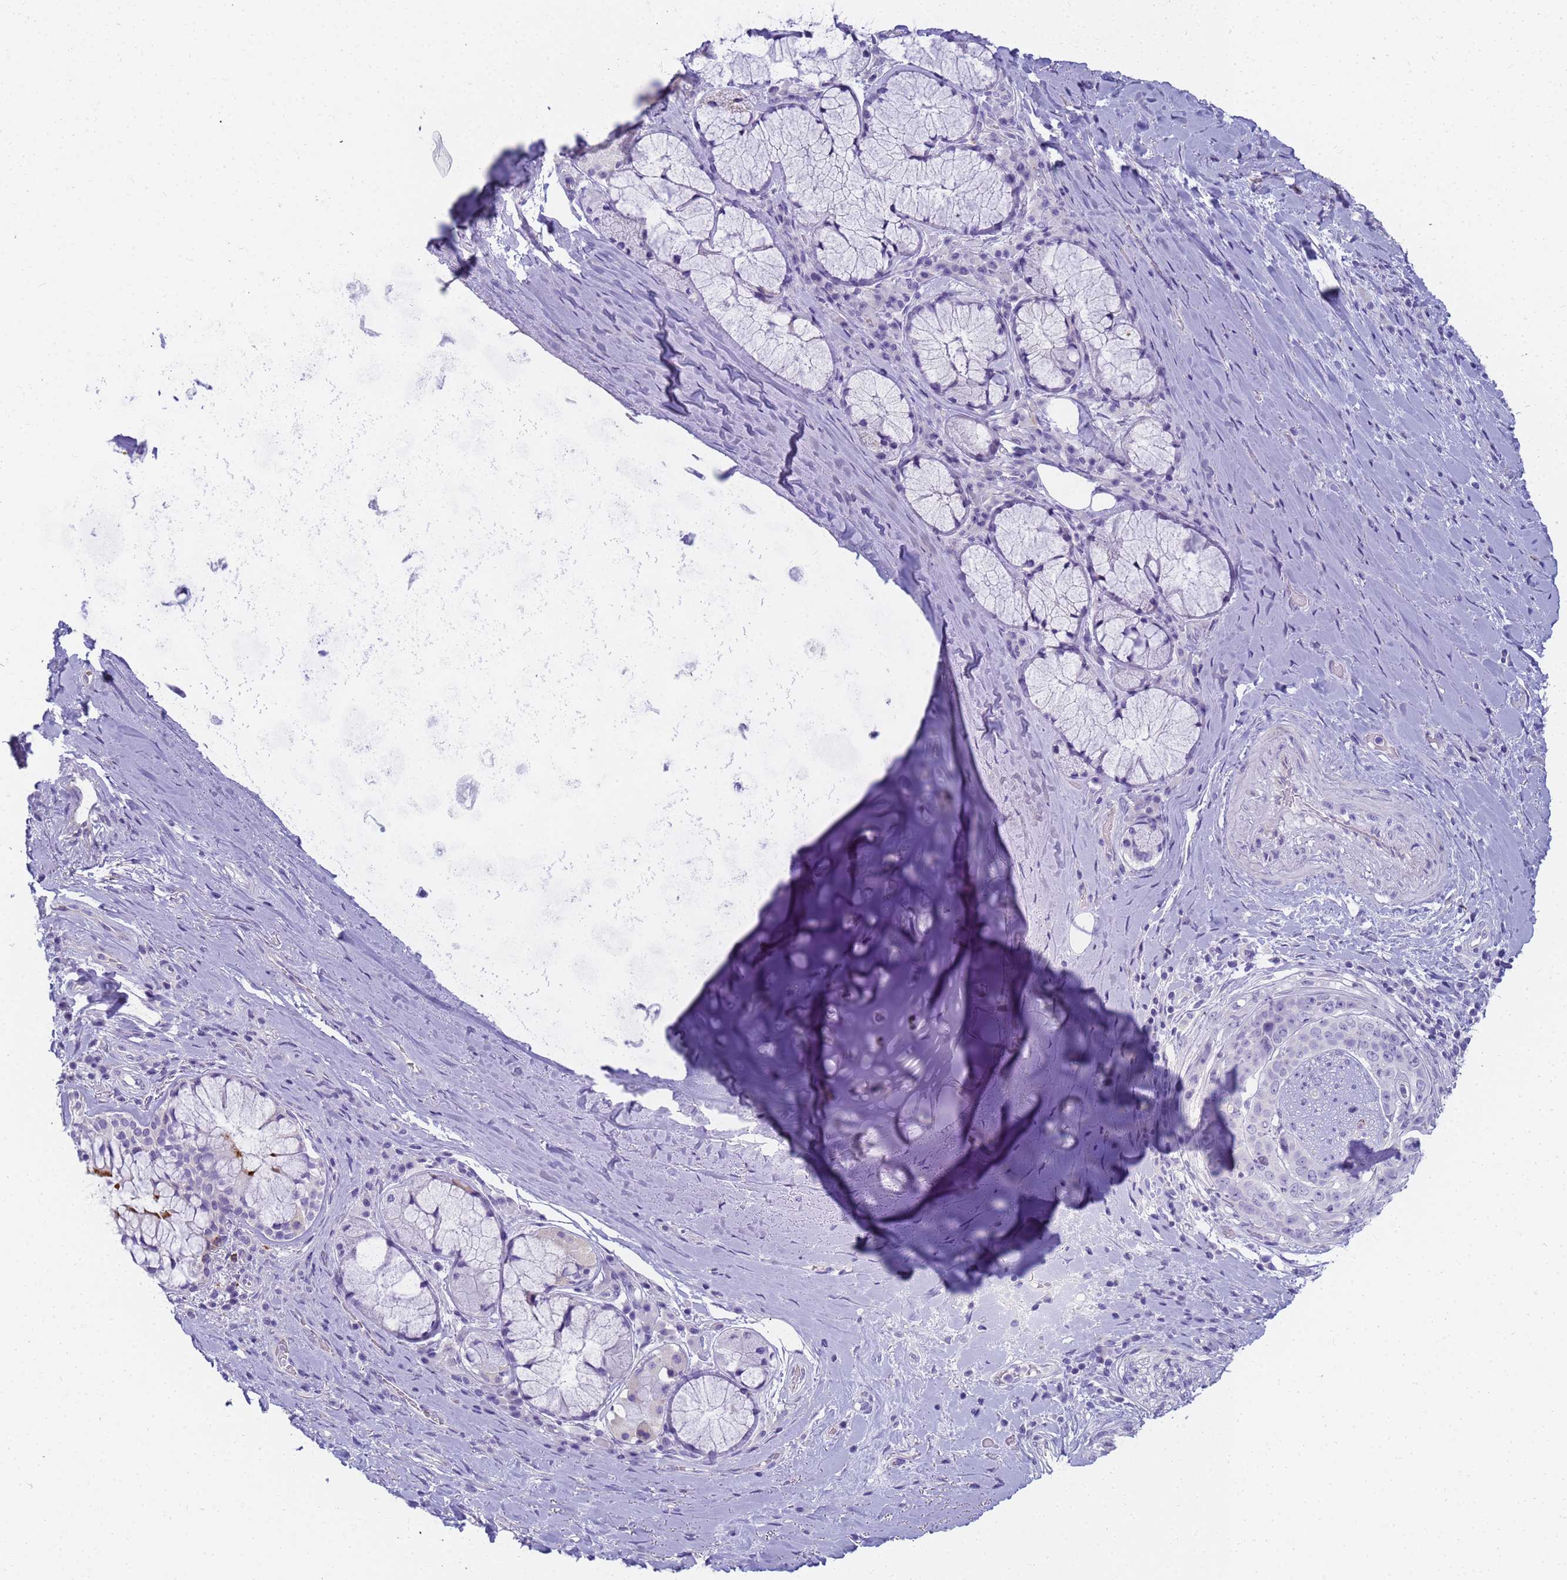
{"staining": {"intensity": "negative", "quantity": "none", "location": "none"}, "tissue": "adipose tissue", "cell_type": "Adipocytes", "image_type": "normal", "snomed": [{"axis": "morphology", "description": "Normal tissue, NOS"}, {"axis": "morphology", "description": "Squamous cell carcinoma, NOS"}, {"axis": "topography", "description": "Bronchus"}, {"axis": "topography", "description": "Lung"}], "caption": "DAB immunohistochemical staining of unremarkable adipose tissue shows no significant expression in adipocytes.", "gene": "RNASE2", "patient": {"sex": "male", "age": 64}}